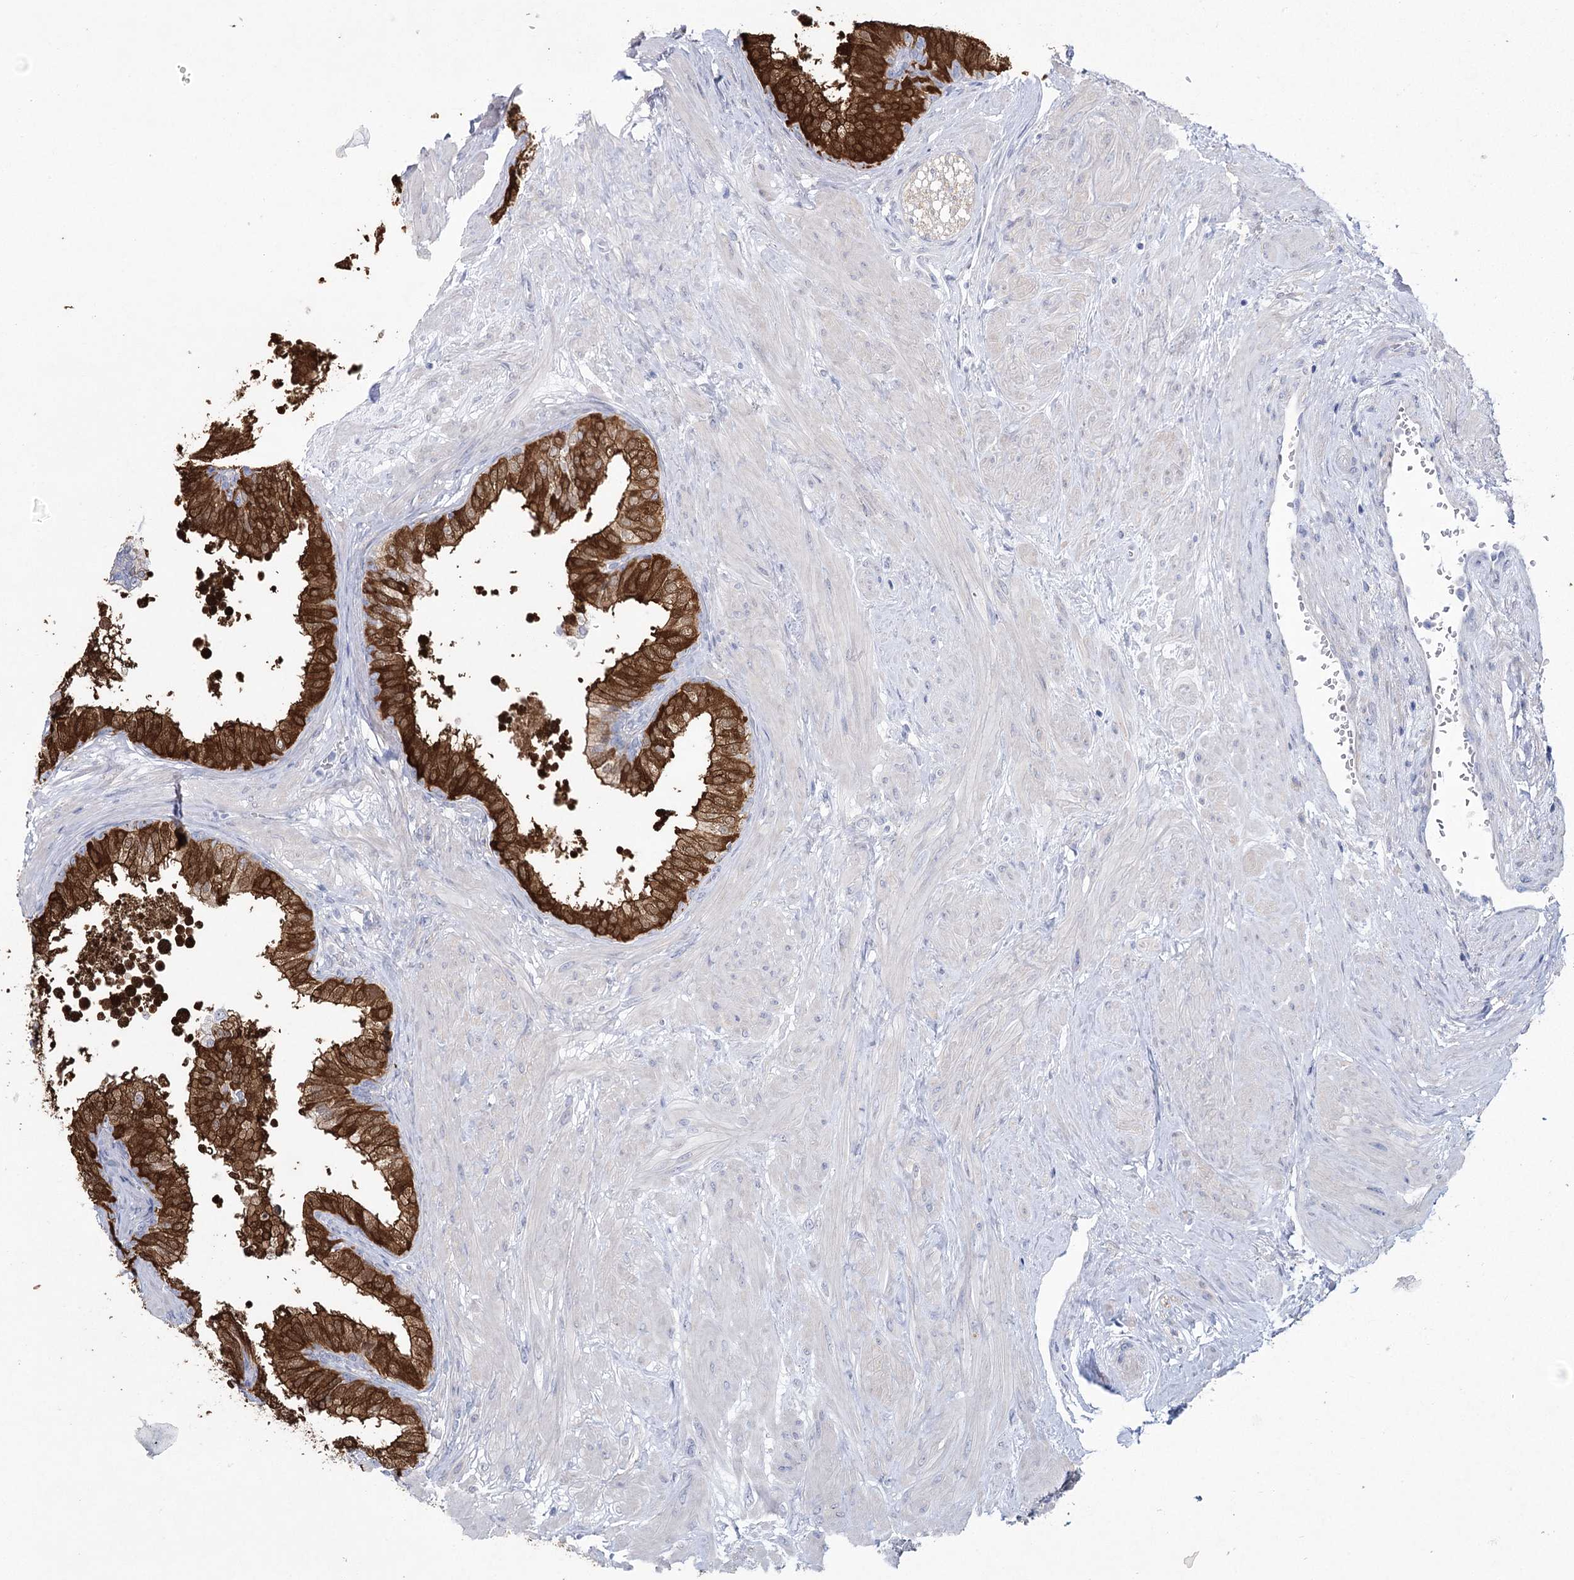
{"staining": {"intensity": "strong", "quantity": "25%-75%", "location": "cytoplasmic/membranous"}, "tissue": "prostate", "cell_type": "Glandular cells", "image_type": "normal", "snomed": [{"axis": "morphology", "description": "Normal tissue, NOS"}, {"axis": "topography", "description": "Prostate"}], "caption": "High-magnification brightfield microscopy of unremarkable prostate stained with DAB (3,3'-diaminobenzidine) (brown) and counterstained with hematoxylin (blue). glandular cells exhibit strong cytoplasmic/membranous staining is seen in about25%-75% of cells. The protein is shown in brown color, while the nuclei are stained blue.", "gene": "CCDC88A", "patient": {"sex": "male", "age": 60}}